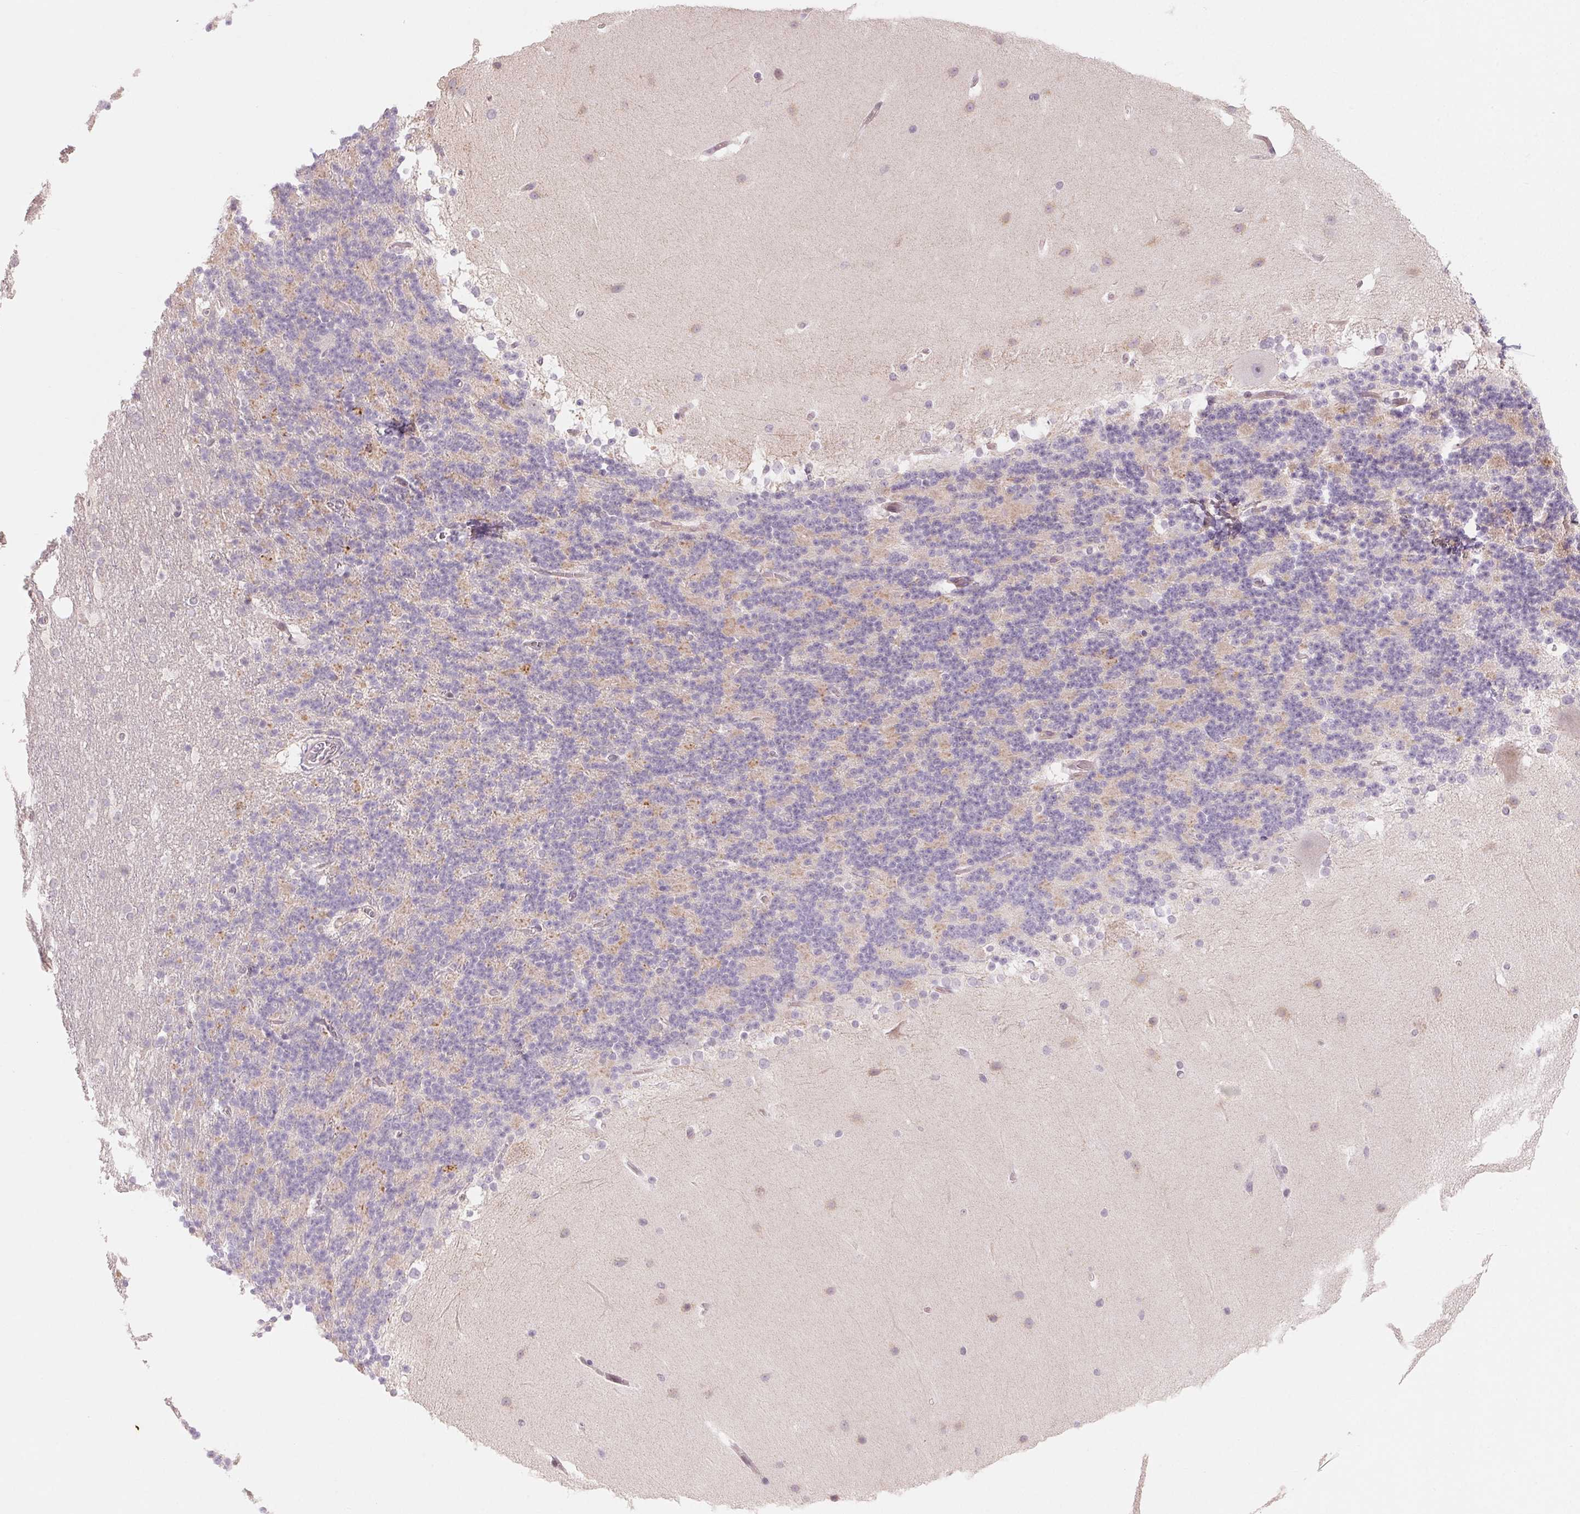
{"staining": {"intensity": "weak", "quantity": "<25%", "location": "cytoplasmic/membranous"}, "tissue": "cerebellum", "cell_type": "Cells in granular layer", "image_type": "normal", "snomed": [{"axis": "morphology", "description": "Normal tissue, NOS"}, {"axis": "topography", "description": "Cerebellum"}], "caption": "IHC histopathology image of normal cerebellum: human cerebellum stained with DAB demonstrates no significant protein expression in cells in granular layer.", "gene": "DENND2C", "patient": {"sex": "female", "age": 19}}